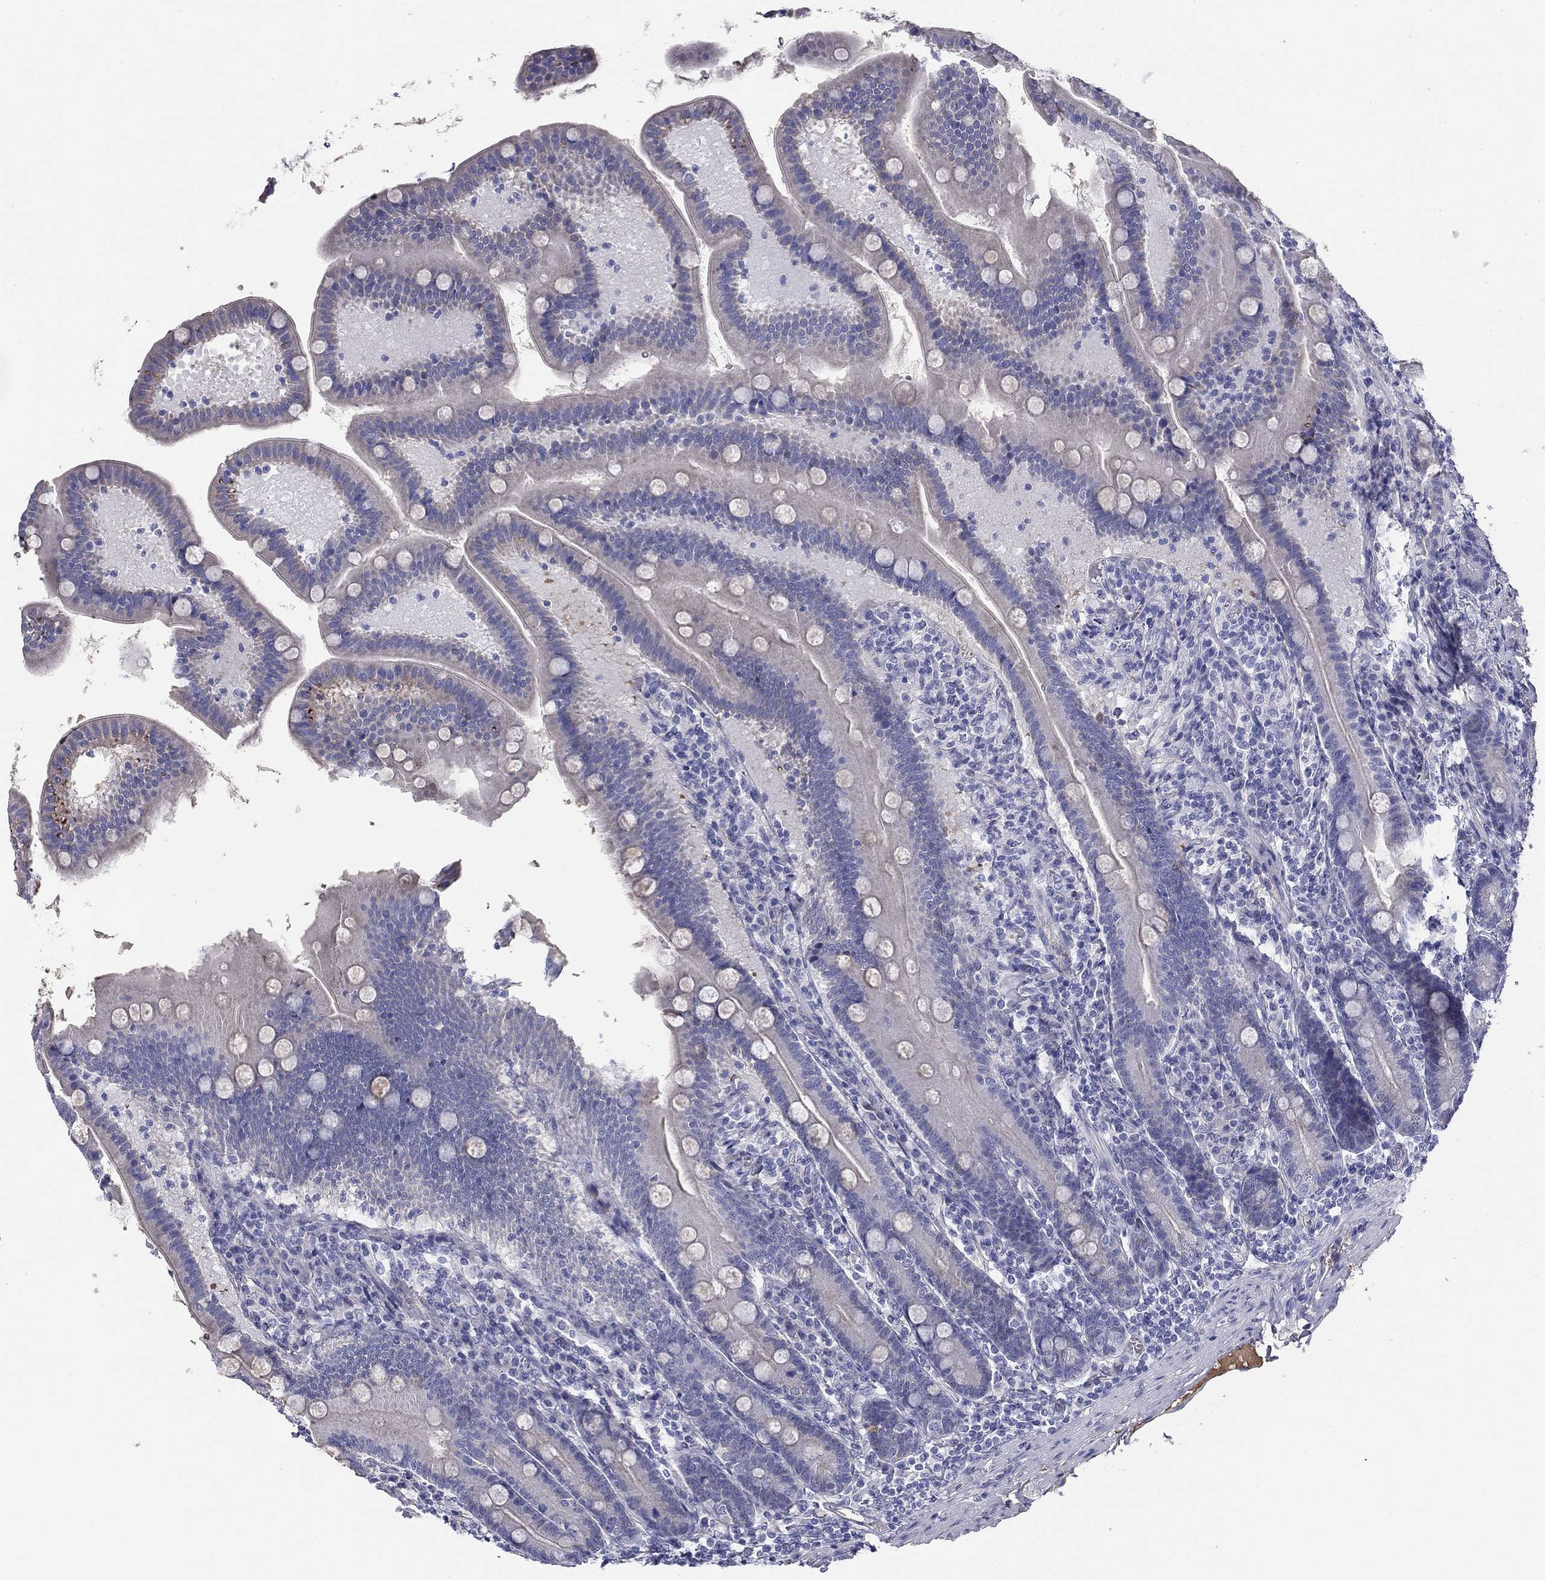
{"staining": {"intensity": "negative", "quantity": "none", "location": "none"}, "tissue": "small intestine", "cell_type": "Glandular cells", "image_type": "normal", "snomed": [{"axis": "morphology", "description": "Normal tissue, NOS"}, {"axis": "topography", "description": "Small intestine"}], "caption": "Protein analysis of unremarkable small intestine shows no significant positivity in glandular cells. (DAB (3,3'-diaminobenzidine) immunohistochemistry (IHC), high magnification).", "gene": "CPLX4", "patient": {"sex": "male", "age": 66}}